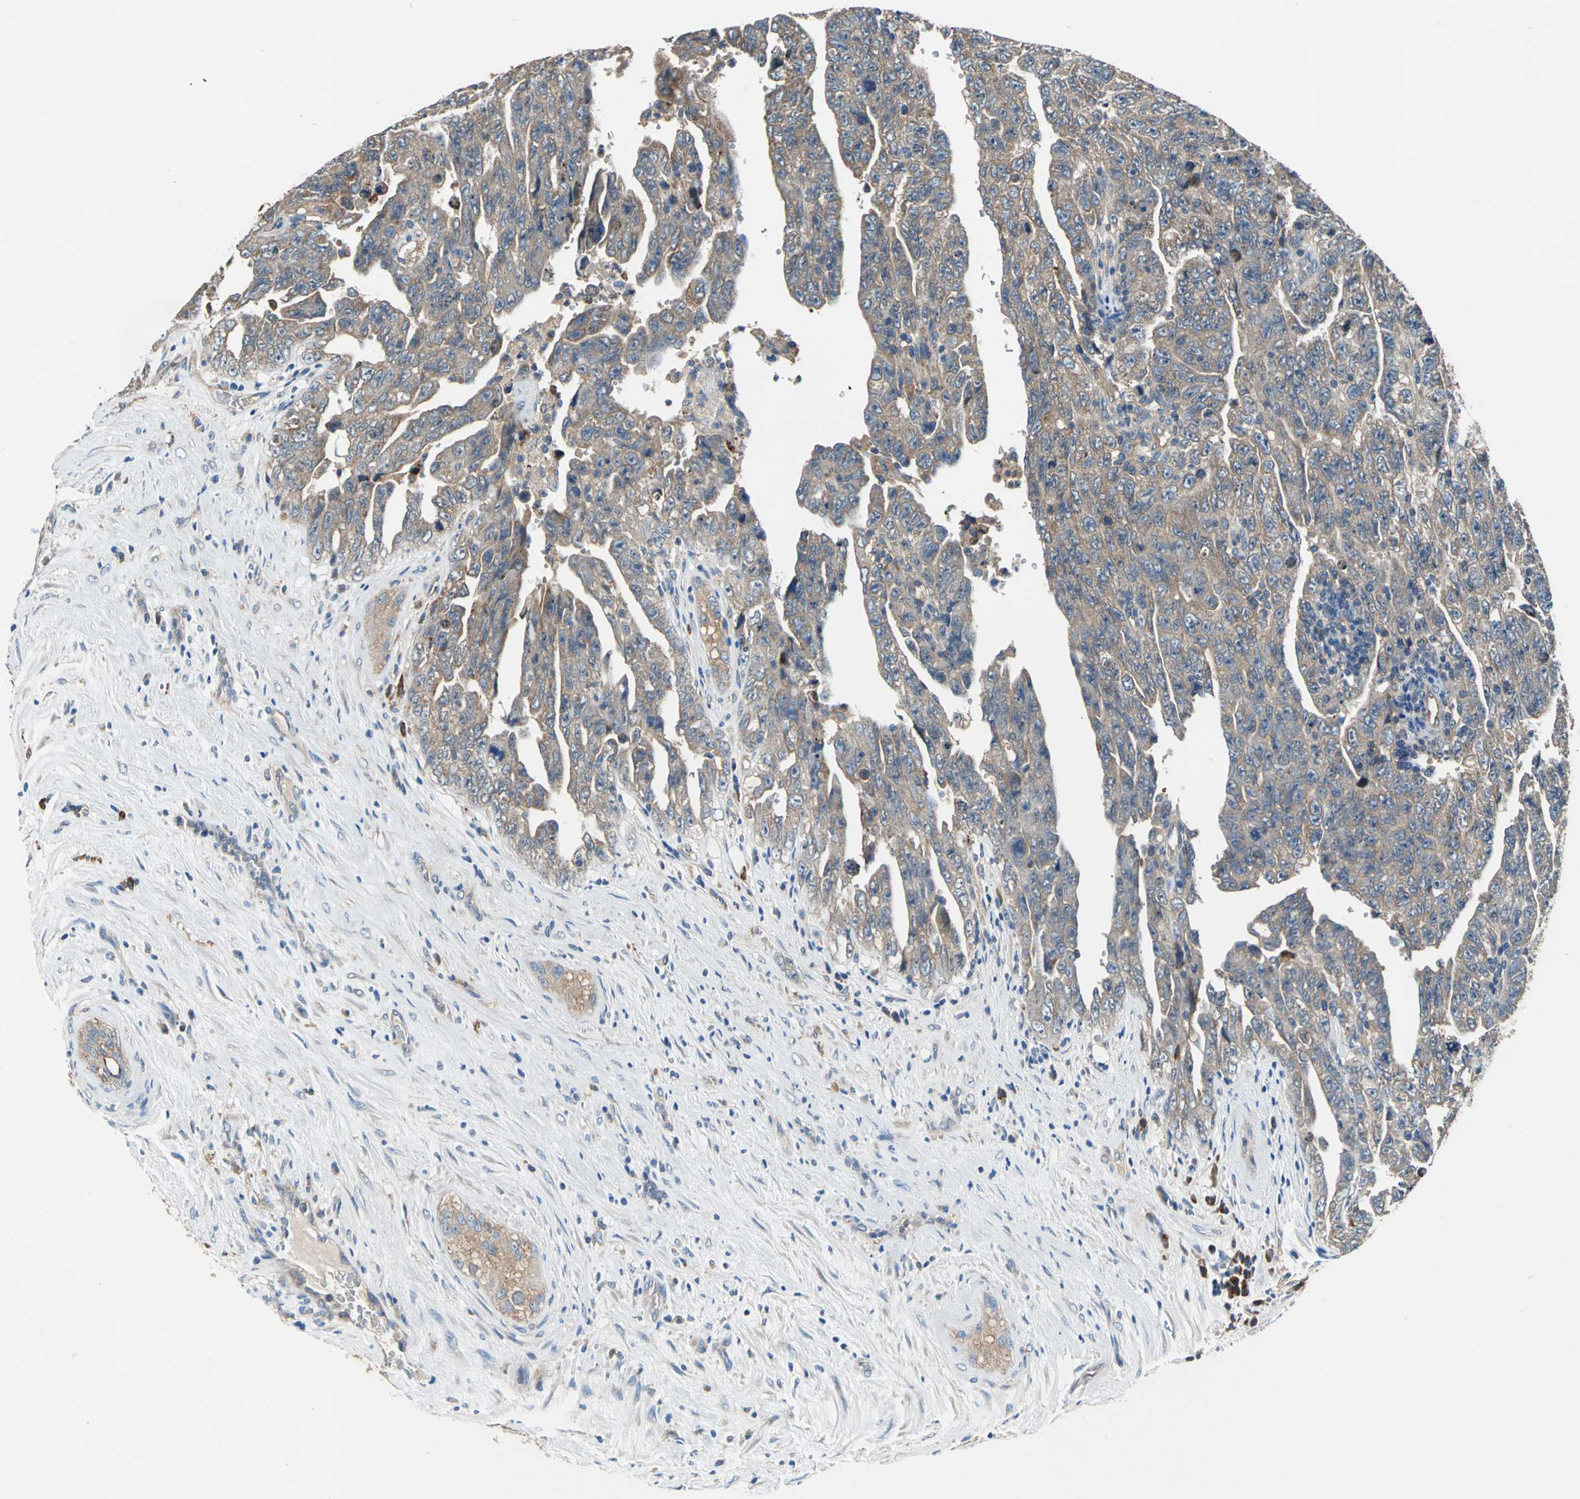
{"staining": {"intensity": "moderate", "quantity": ">75%", "location": "cytoplasmic/membranous"}, "tissue": "testis cancer", "cell_type": "Tumor cells", "image_type": "cancer", "snomed": [{"axis": "morphology", "description": "Carcinoma, Embryonal, NOS"}, {"axis": "topography", "description": "Testis"}], "caption": "DAB (3,3'-diaminobenzidine) immunohistochemical staining of human testis cancer (embryonal carcinoma) exhibits moderate cytoplasmic/membranous protein positivity in approximately >75% of tumor cells.", "gene": "HEPH", "patient": {"sex": "male", "age": 28}}